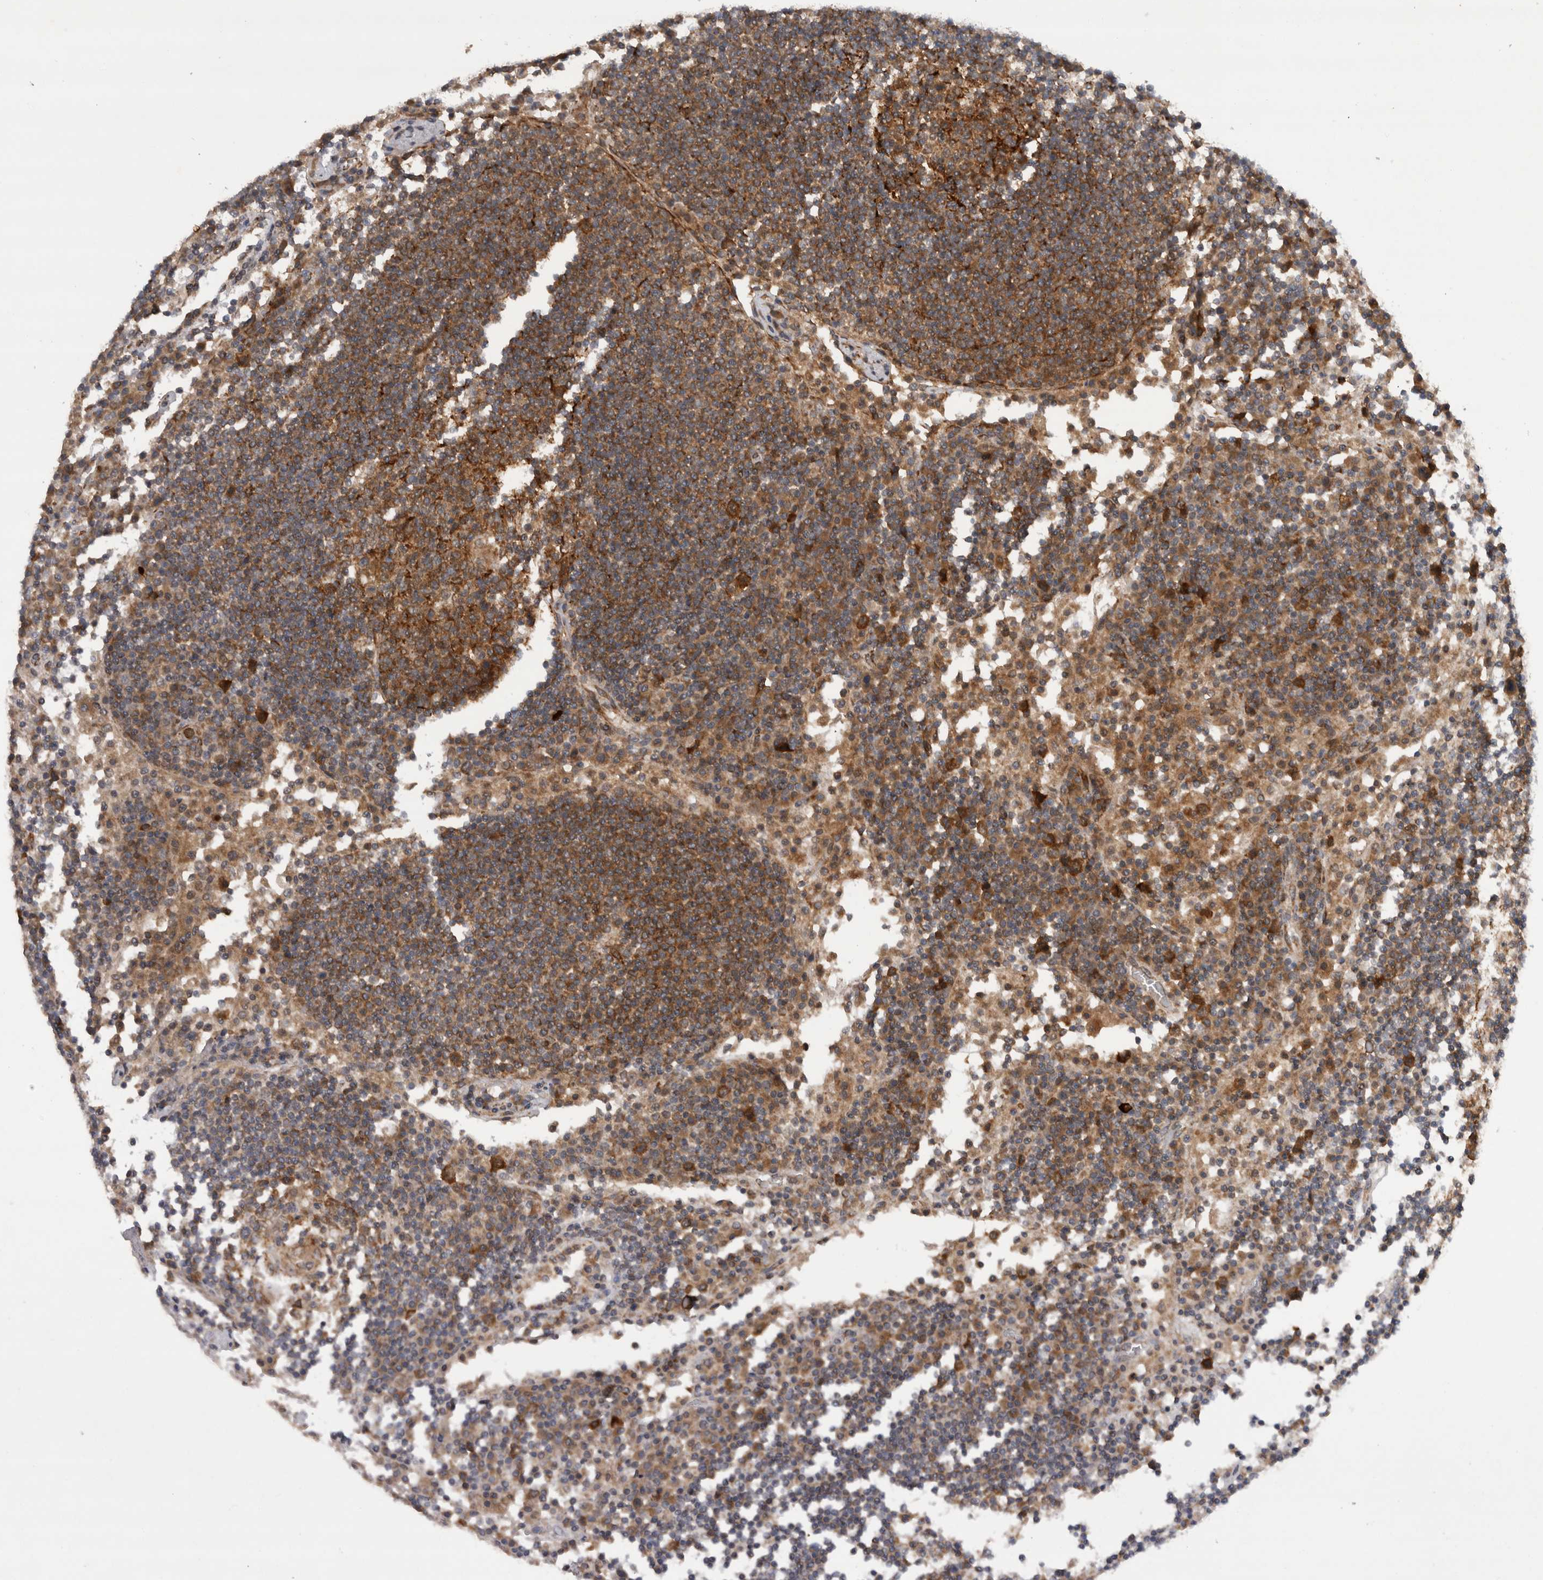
{"staining": {"intensity": "strong", "quantity": ">75%", "location": "cytoplasmic/membranous"}, "tissue": "lymph node", "cell_type": "Germinal center cells", "image_type": "normal", "snomed": [{"axis": "morphology", "description": "Normal tissue, NOS"}, {"axis": "topography", "description": "Lymph node"}], "caption": "Immunohistochemical staining of unremarkable human lymph node demonstrates >75% levels of strong cytoplasmic/membranous protein expression in about >75% of germinal center cells. The staining was performed using DAB (3,3'-diaminobenzidine), with brown indicating positive protein expression. Nuclei are stained blue with hematoxylin.", "gene": "PDCD2", "patient": {"sex": "female", "age": 53}}